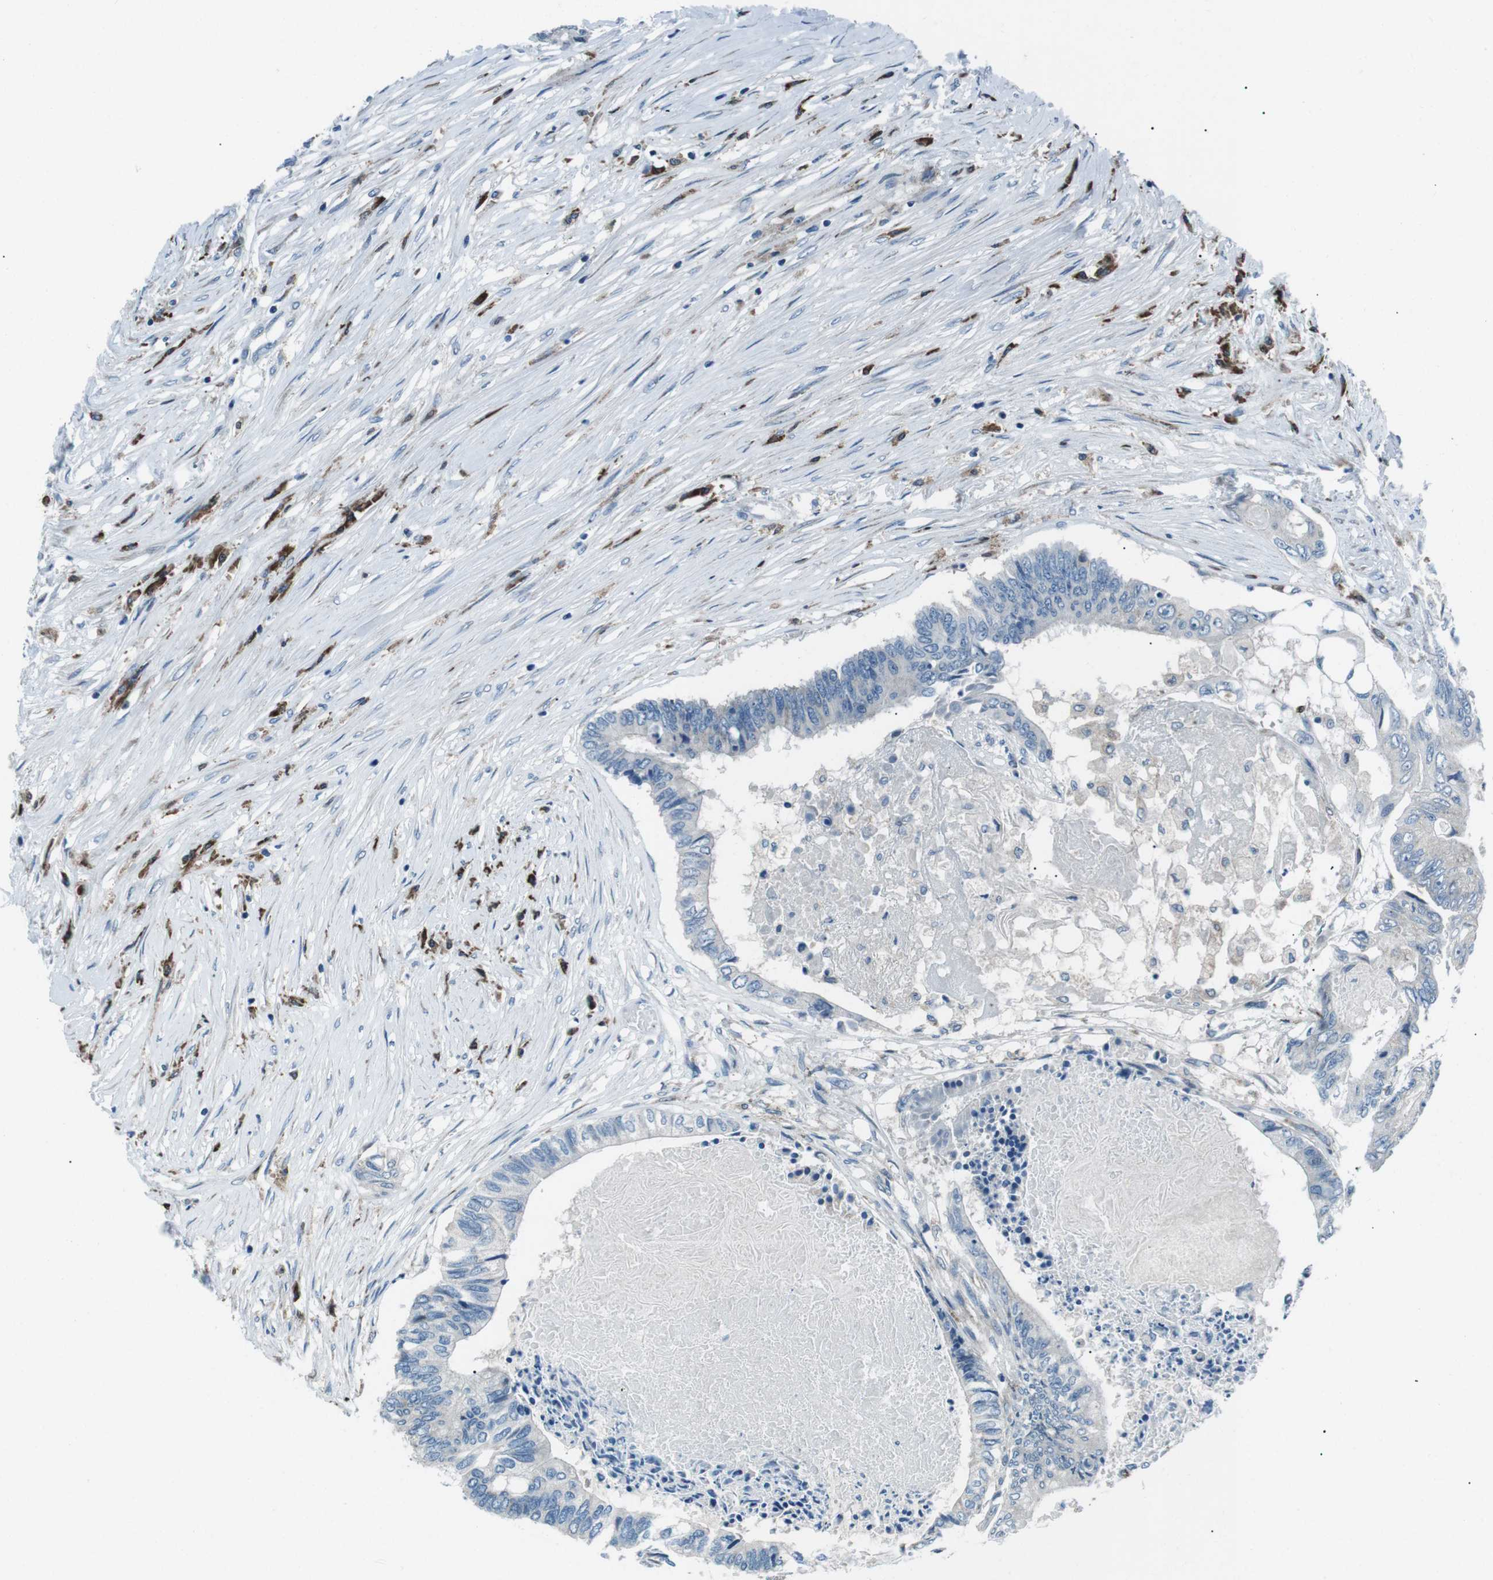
{"staining": {"intensity": "negative", "quantity": "none", "location": "none"}, "tissue": "colorectal cancer", "cell_type": "Tumor cells", "image_type": "cancer", "snomed": [{"axis": "morphology", "description": "Adenocarcinoma, NOS"}, {"axis": "topography", "description": "Rectum"}], "caption": "Tumor cells are negative for protein expression in human adenocarcinoma (colorectal). (DAB (3,3'-diaminobenzidine) IHC, high magnification).", "gene": "BLNK", "patient": {"sex": "male", "age": 63}}